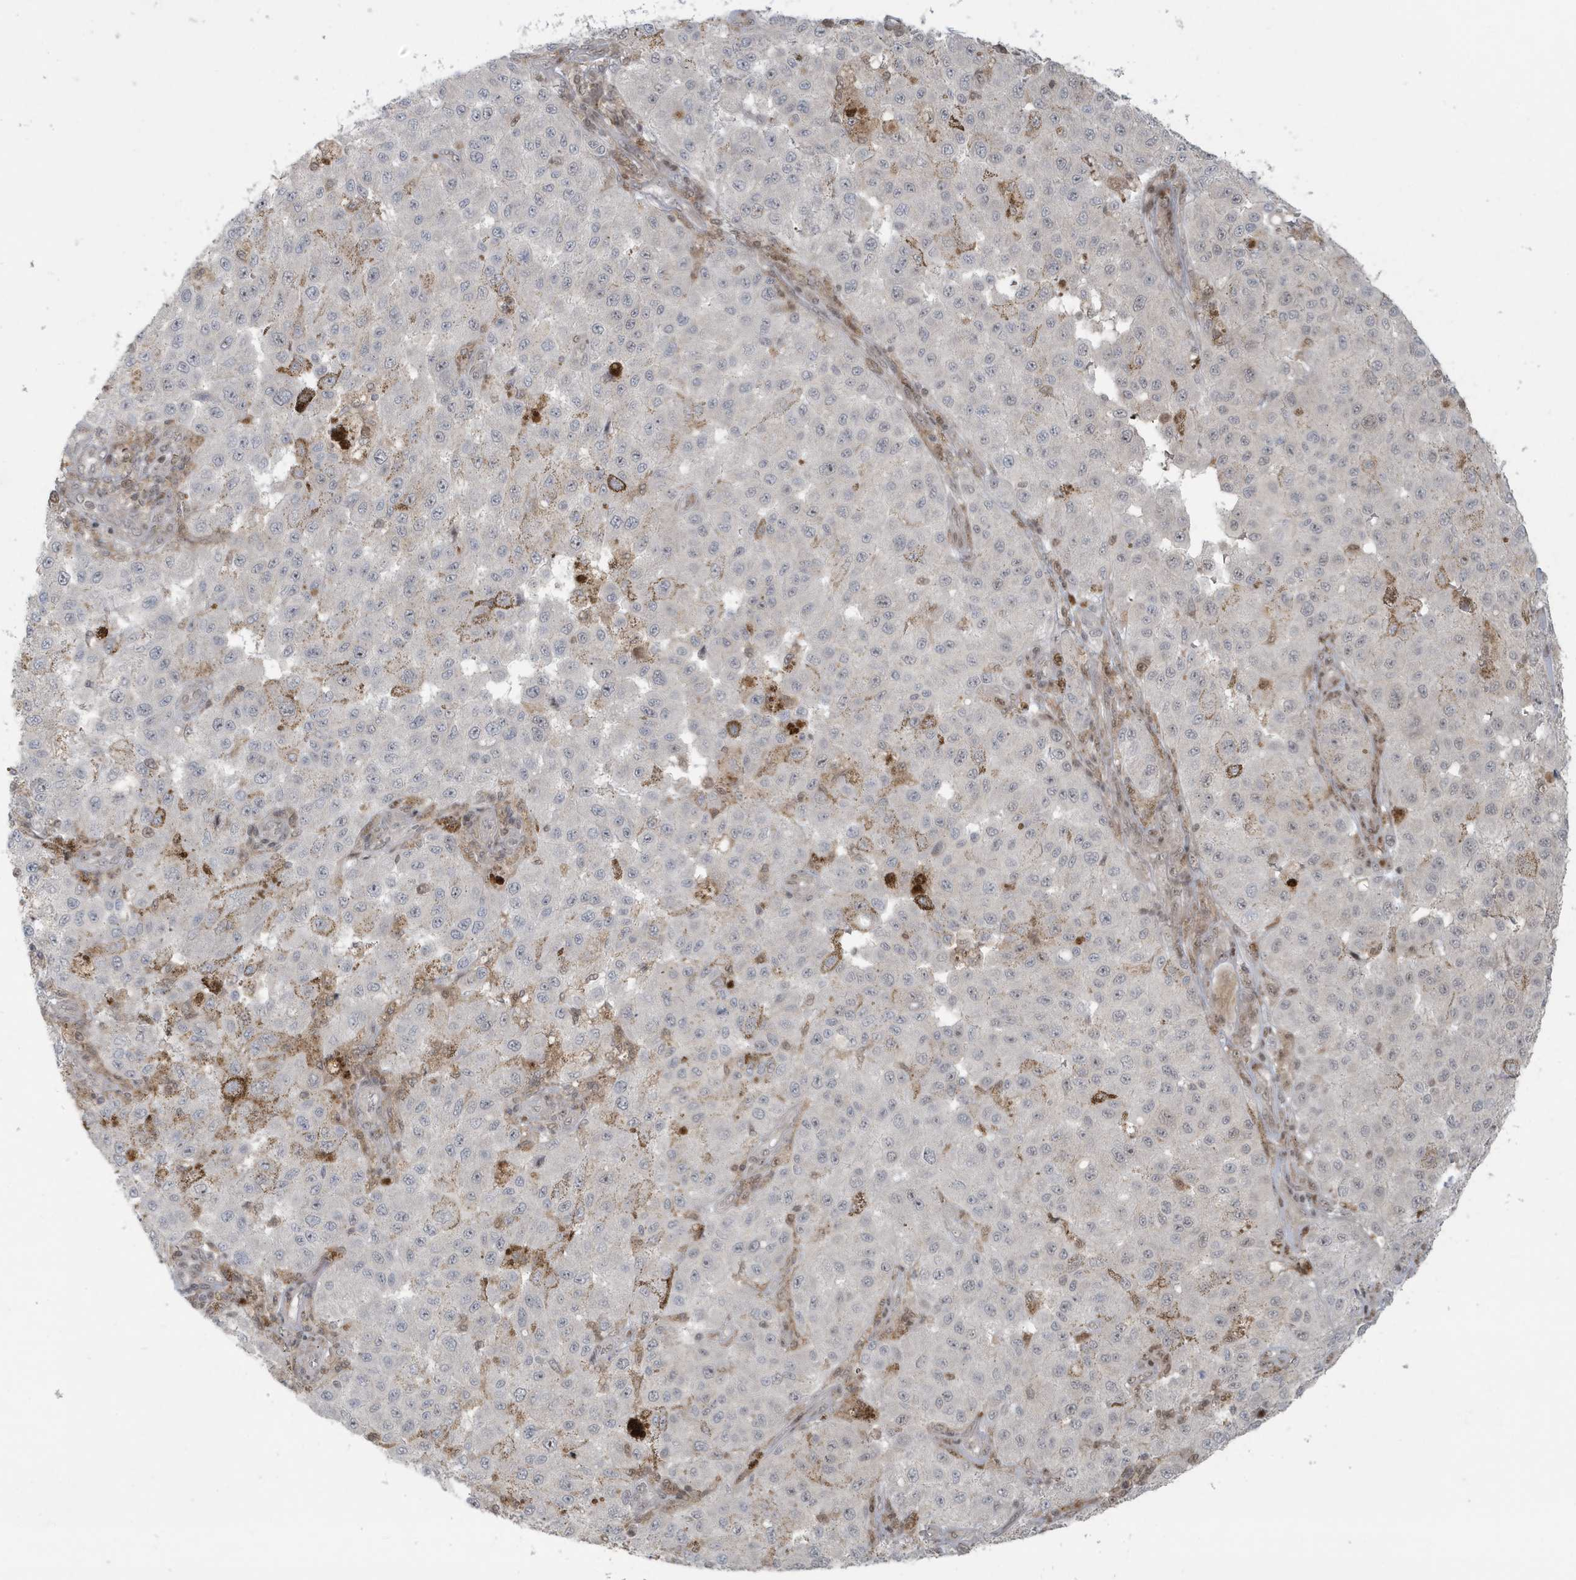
{"staining": {"intensity": "negative", "quantity": "none", "location": "none"}, "tissue": "melanoma", "cell_type": "Tumor cells", "image_type": "cancer", "snomed": [{"axis": "morphology", "description": "Malignant melanoma, NOS"}, {"axis": "topography", "description": "Skin"}], "caption": "IHC photomicrograph of melanoma stained for a protein (brown), which exhibits no staining in tumor cells.", "gene": "C1orf52", "patient": {"sex": "female", "age": 64}}